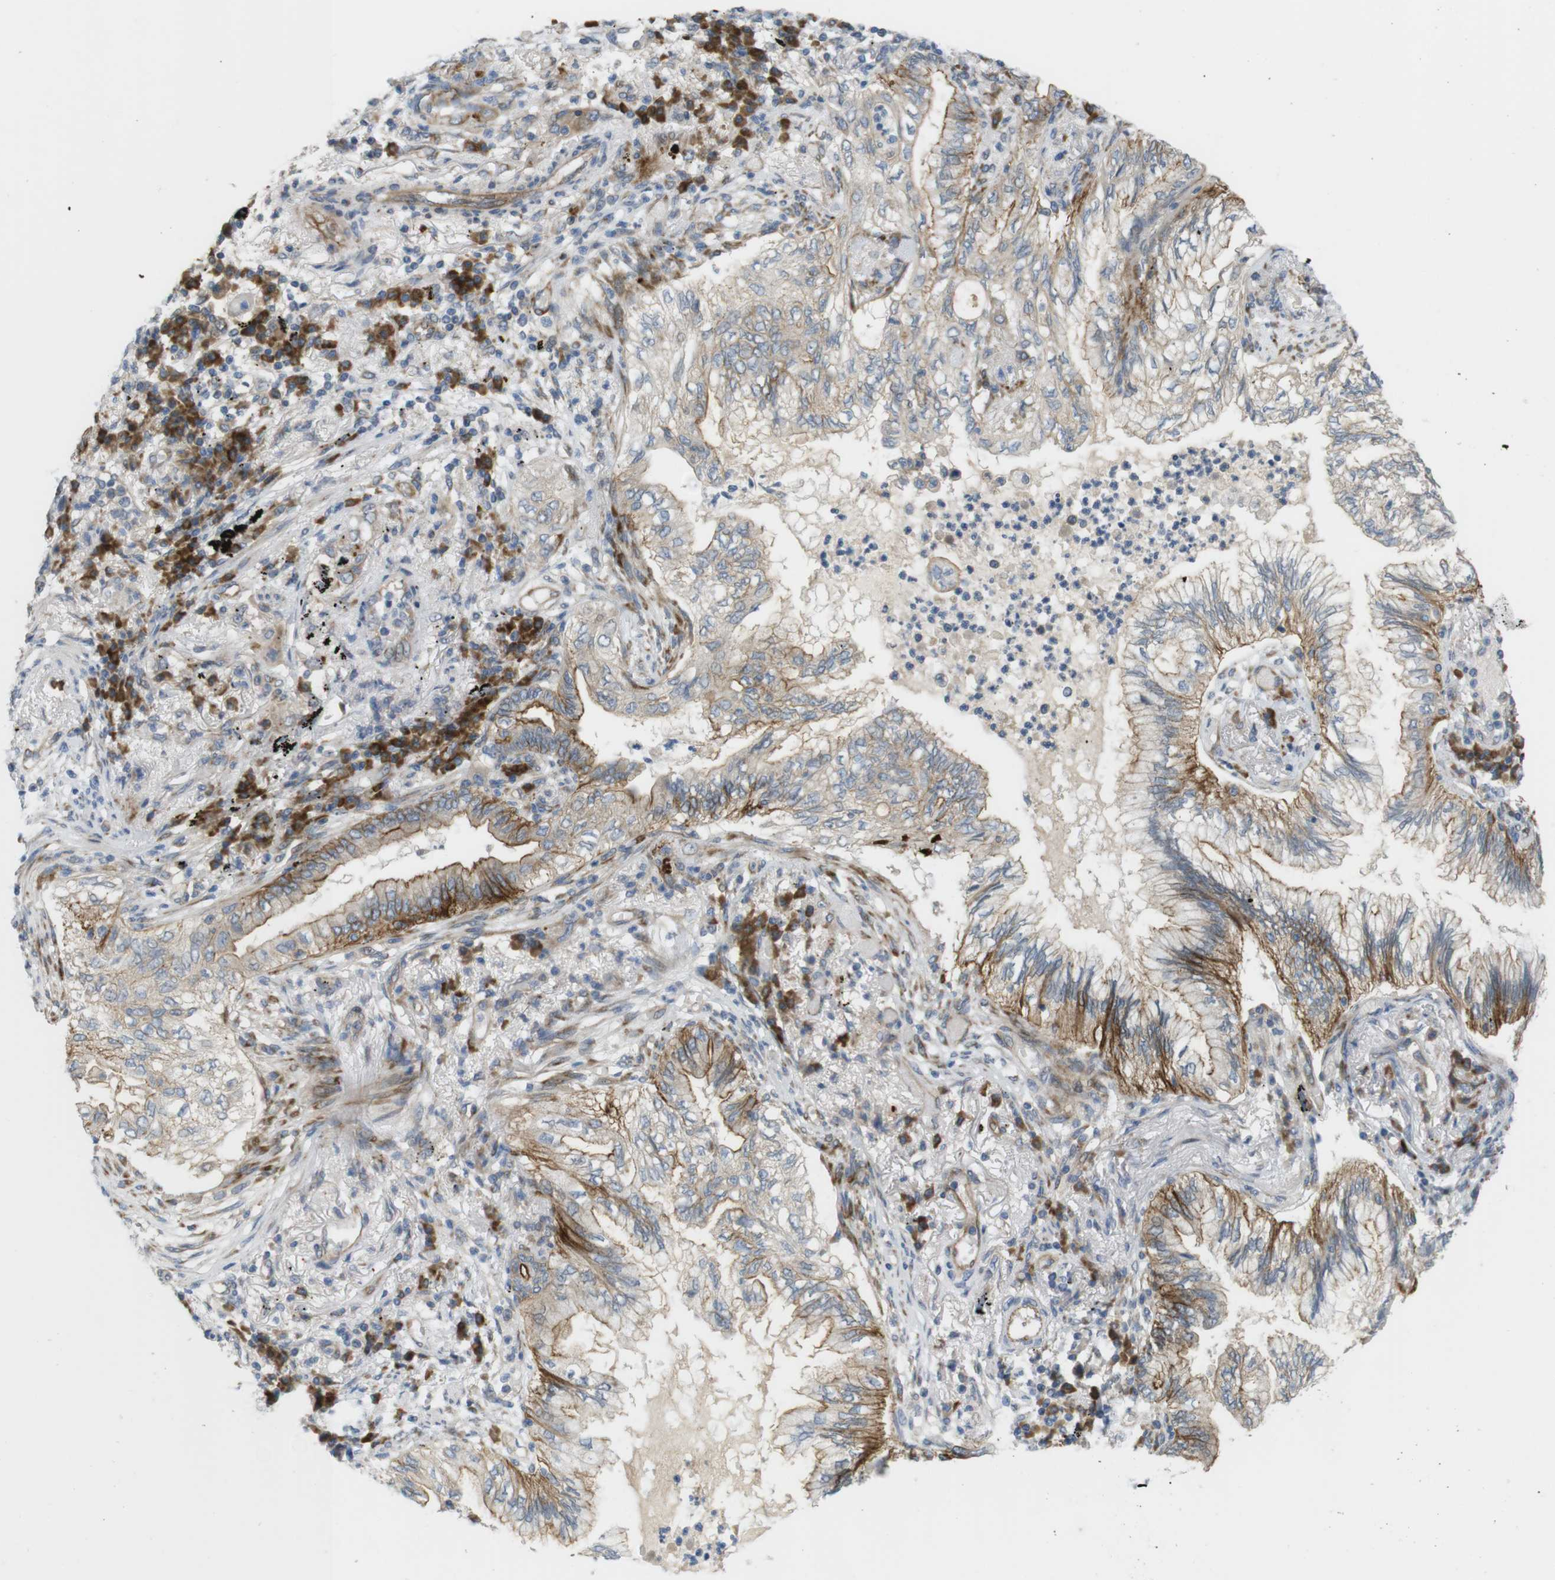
{"staining": {"intensity": "moderate", "quantity": ">75%", "location": "cytoplasmic/membranous"}, "tissue": "lung cancer", "cell_type": "Tumor cells", "image_type": "cancer", "snomed": [{"axis": "morphology", "description": "Normal tissue, NOS"}, {"axis": "morphology", "description": "Adenocarcinoma, NOS"}, {"axis": "topography", "description": "Bronchus"}, {"axis": "topography", "description": "Lung"}], "caption": "A micrograph of adenocarcinoma (lung) stained for a protein displays moderate cytoplasmic/membranous brown staining in tumor cells.", "gene": "GJC3", "patient": {"sex": "female", "age": 70}}